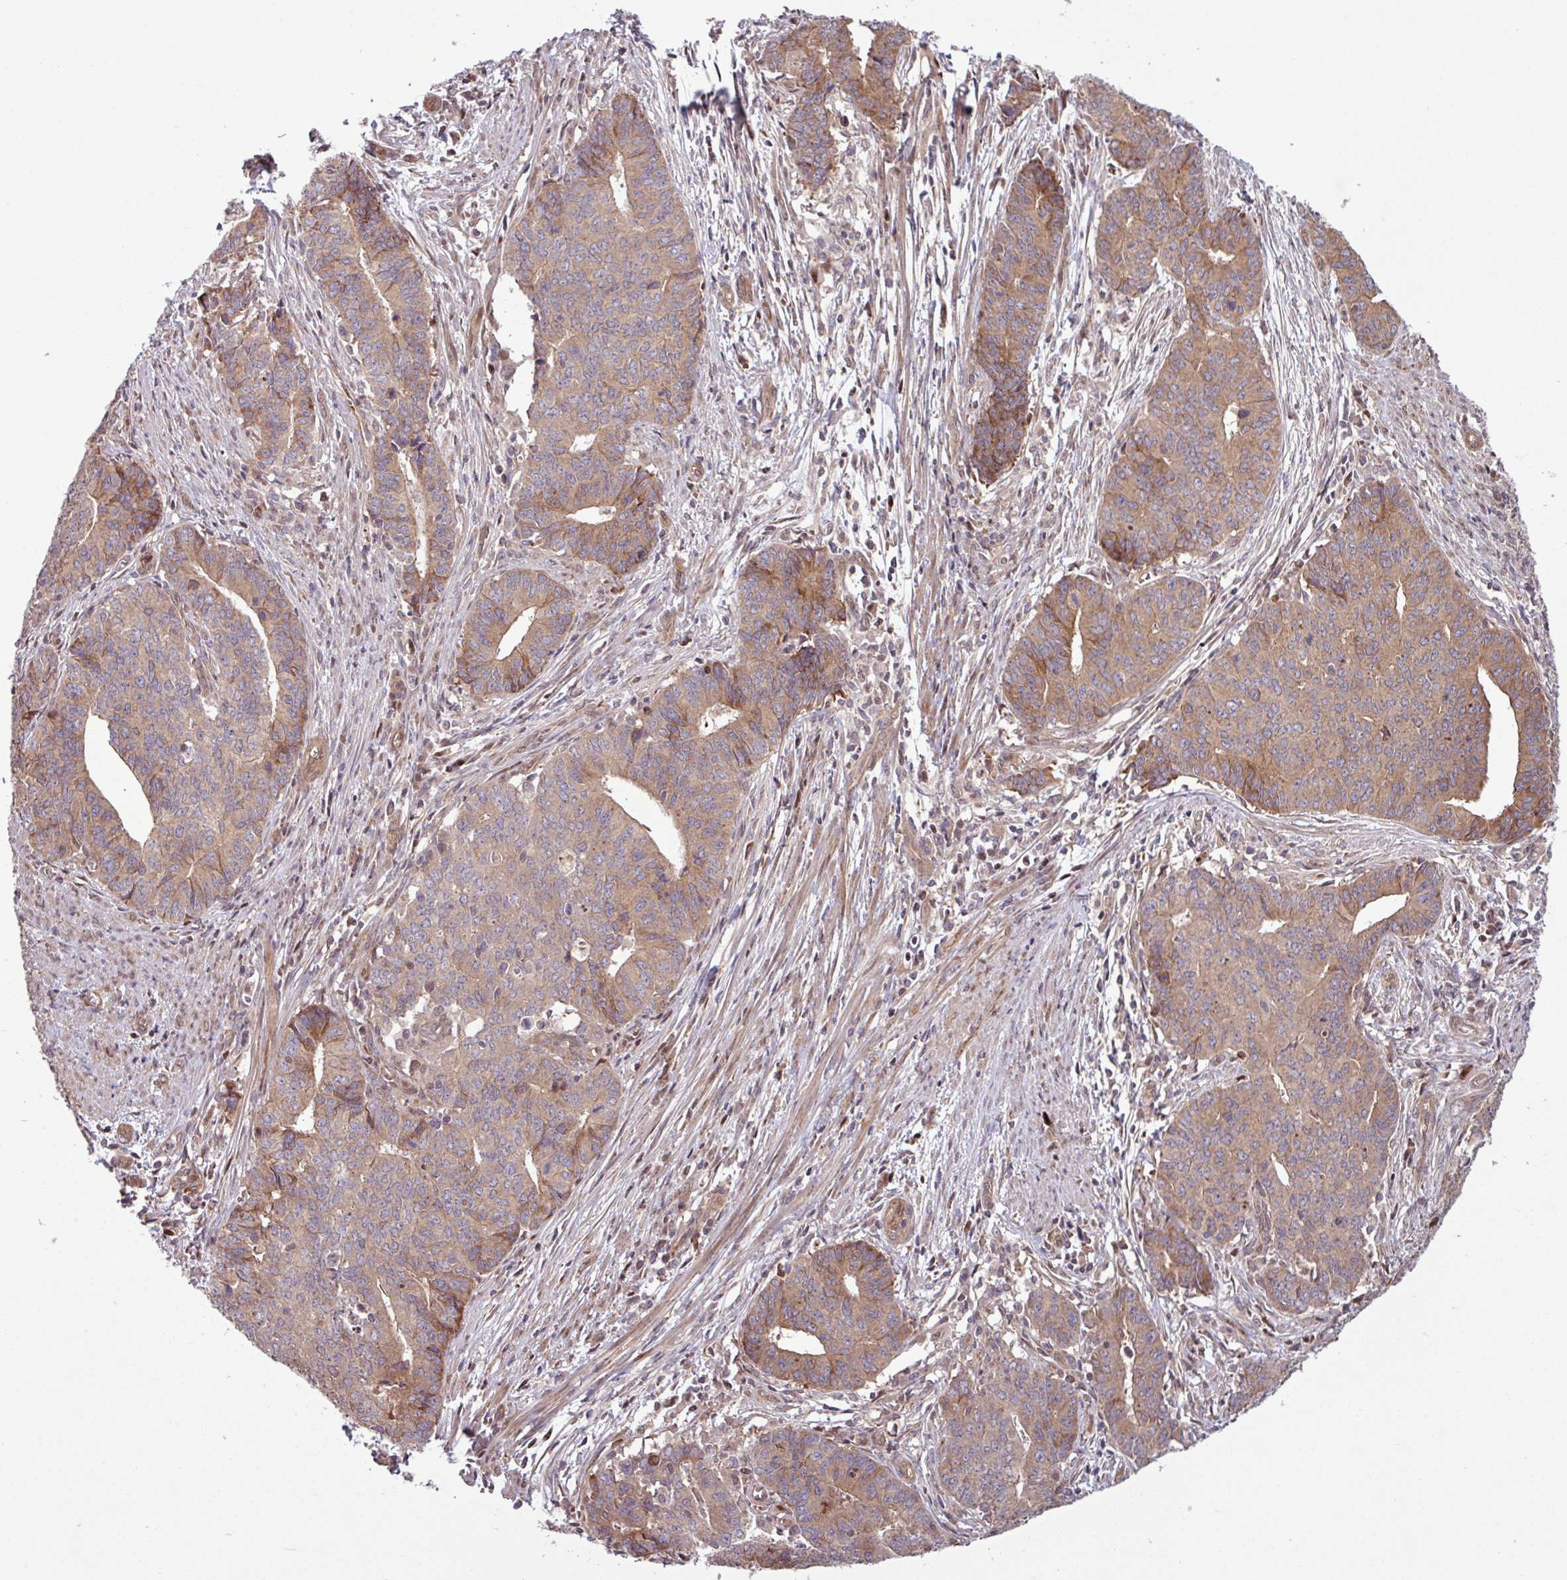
{"staining": {"intensity": "moderate", "quantity": ">75%", "location": "cytoplasmic/membranous"}, "tissue": "endometrial cancer", "cell_type": "Tumor cells", "image_type": "cancer", "snomed": [{"axis": "morphology", "description": "Adenocarcinoma, NOS"}, {"axis": "topography", "description": "Endometrium"}], "caption": "A brown stain highlights moderate cytoplasmic/membranous expression of a protein in human adenocarcinoma (endometrial) tumor cells.", "gene": "PDPR", "patient": {"sex": "female", "age": 59}}